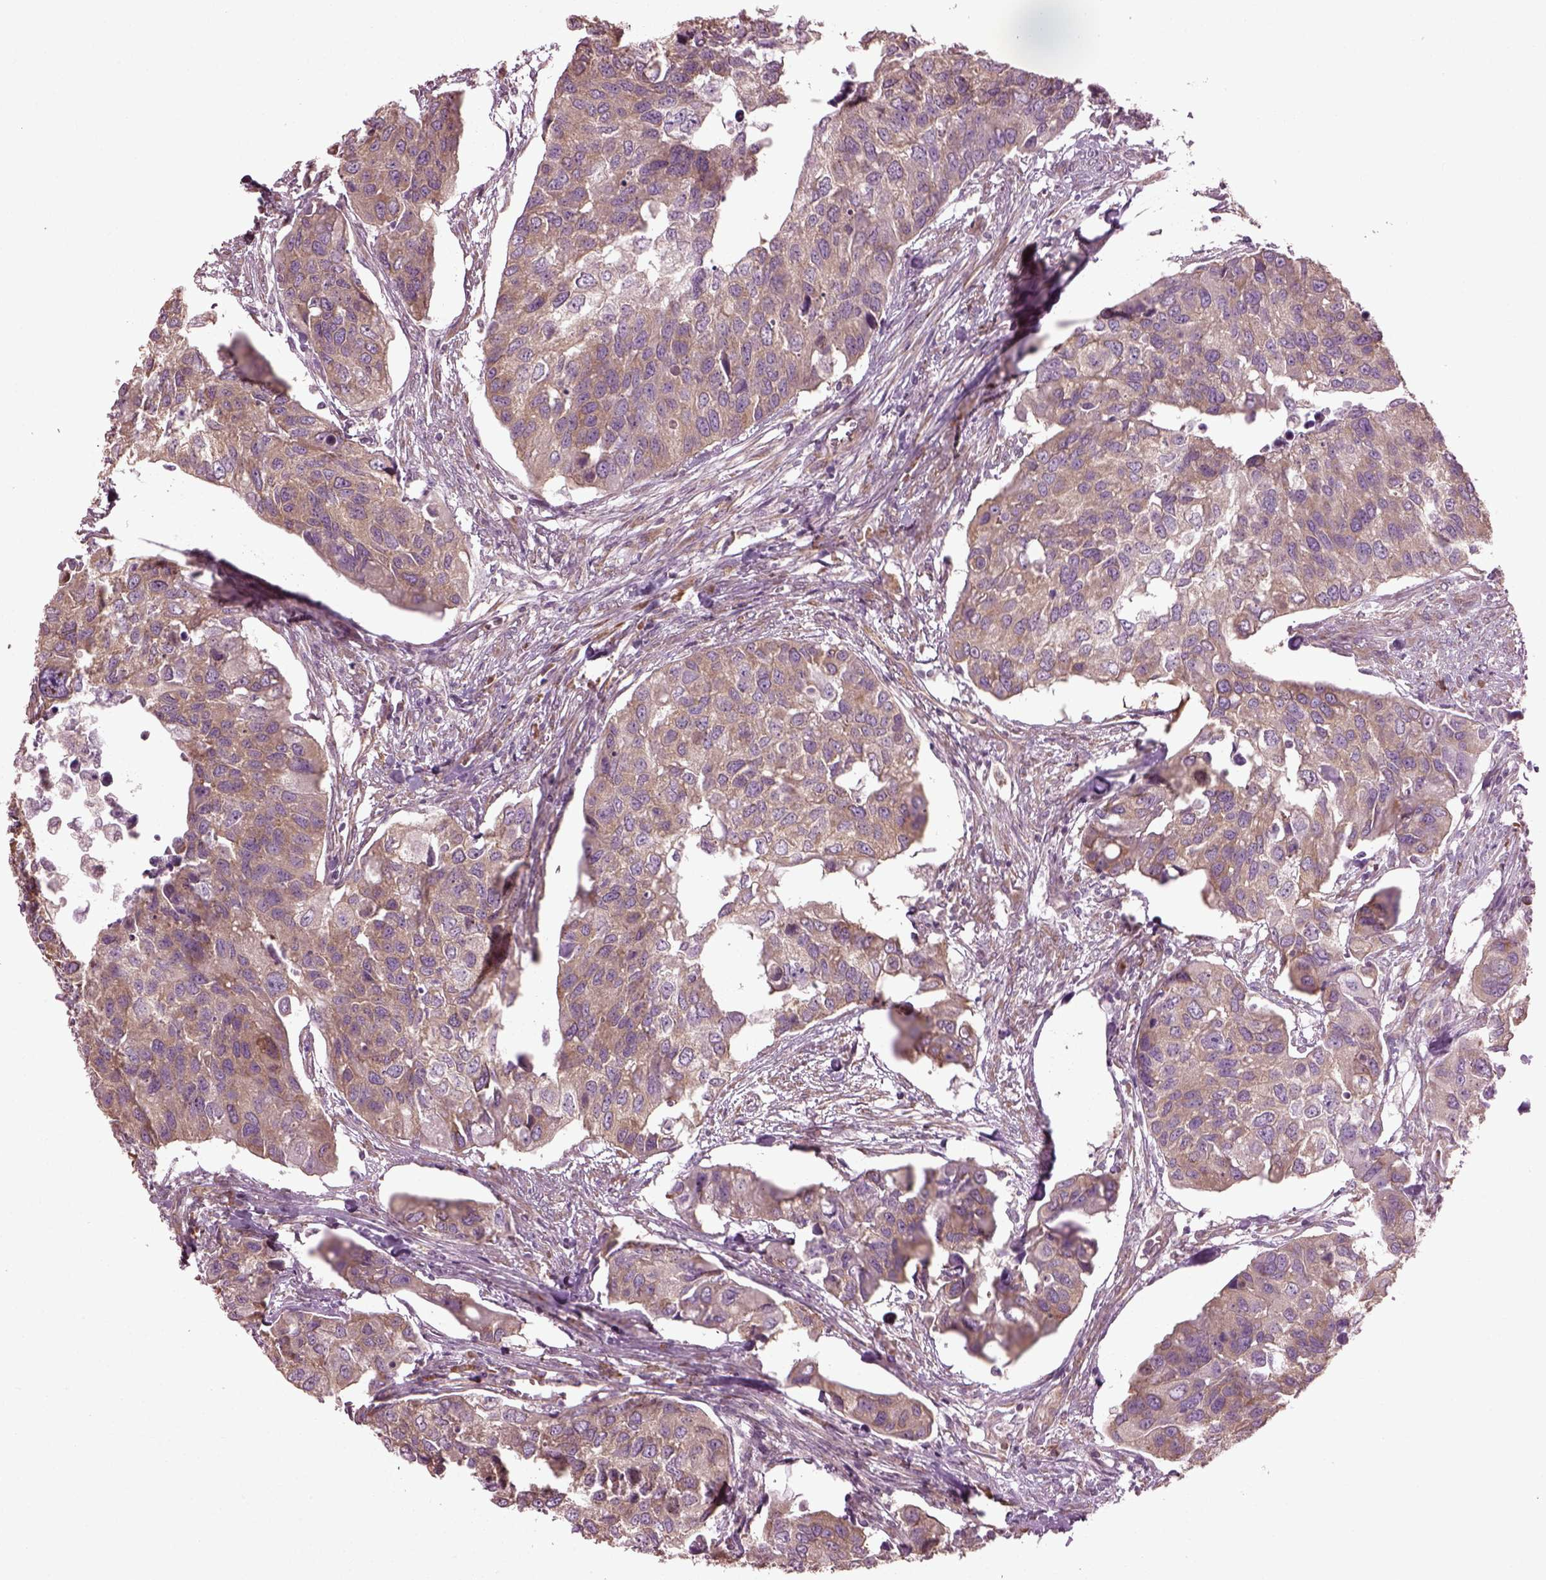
{"staining": {"intensity": "moderate", "quantity": ">75%", "location": "cytoplasmic/membranous"}, "tissue": "urothelial cancer", "cell_type": "Tumor cells", "image_type": "cancer", "snomed": [{"axis": "morphology", "description": "Urothelial carcinoma, High grade"}, {"axis": "topography", "description": "Urinary bladder"}], "caption": "Moderate cytoplasmic/membranous staining for a protein is identified in approximately >75% of tumor cells of urothelial cancer using immunohistochemistry.", "gene": "CABP5", "patient": {"sex": "male", "age": 60}}